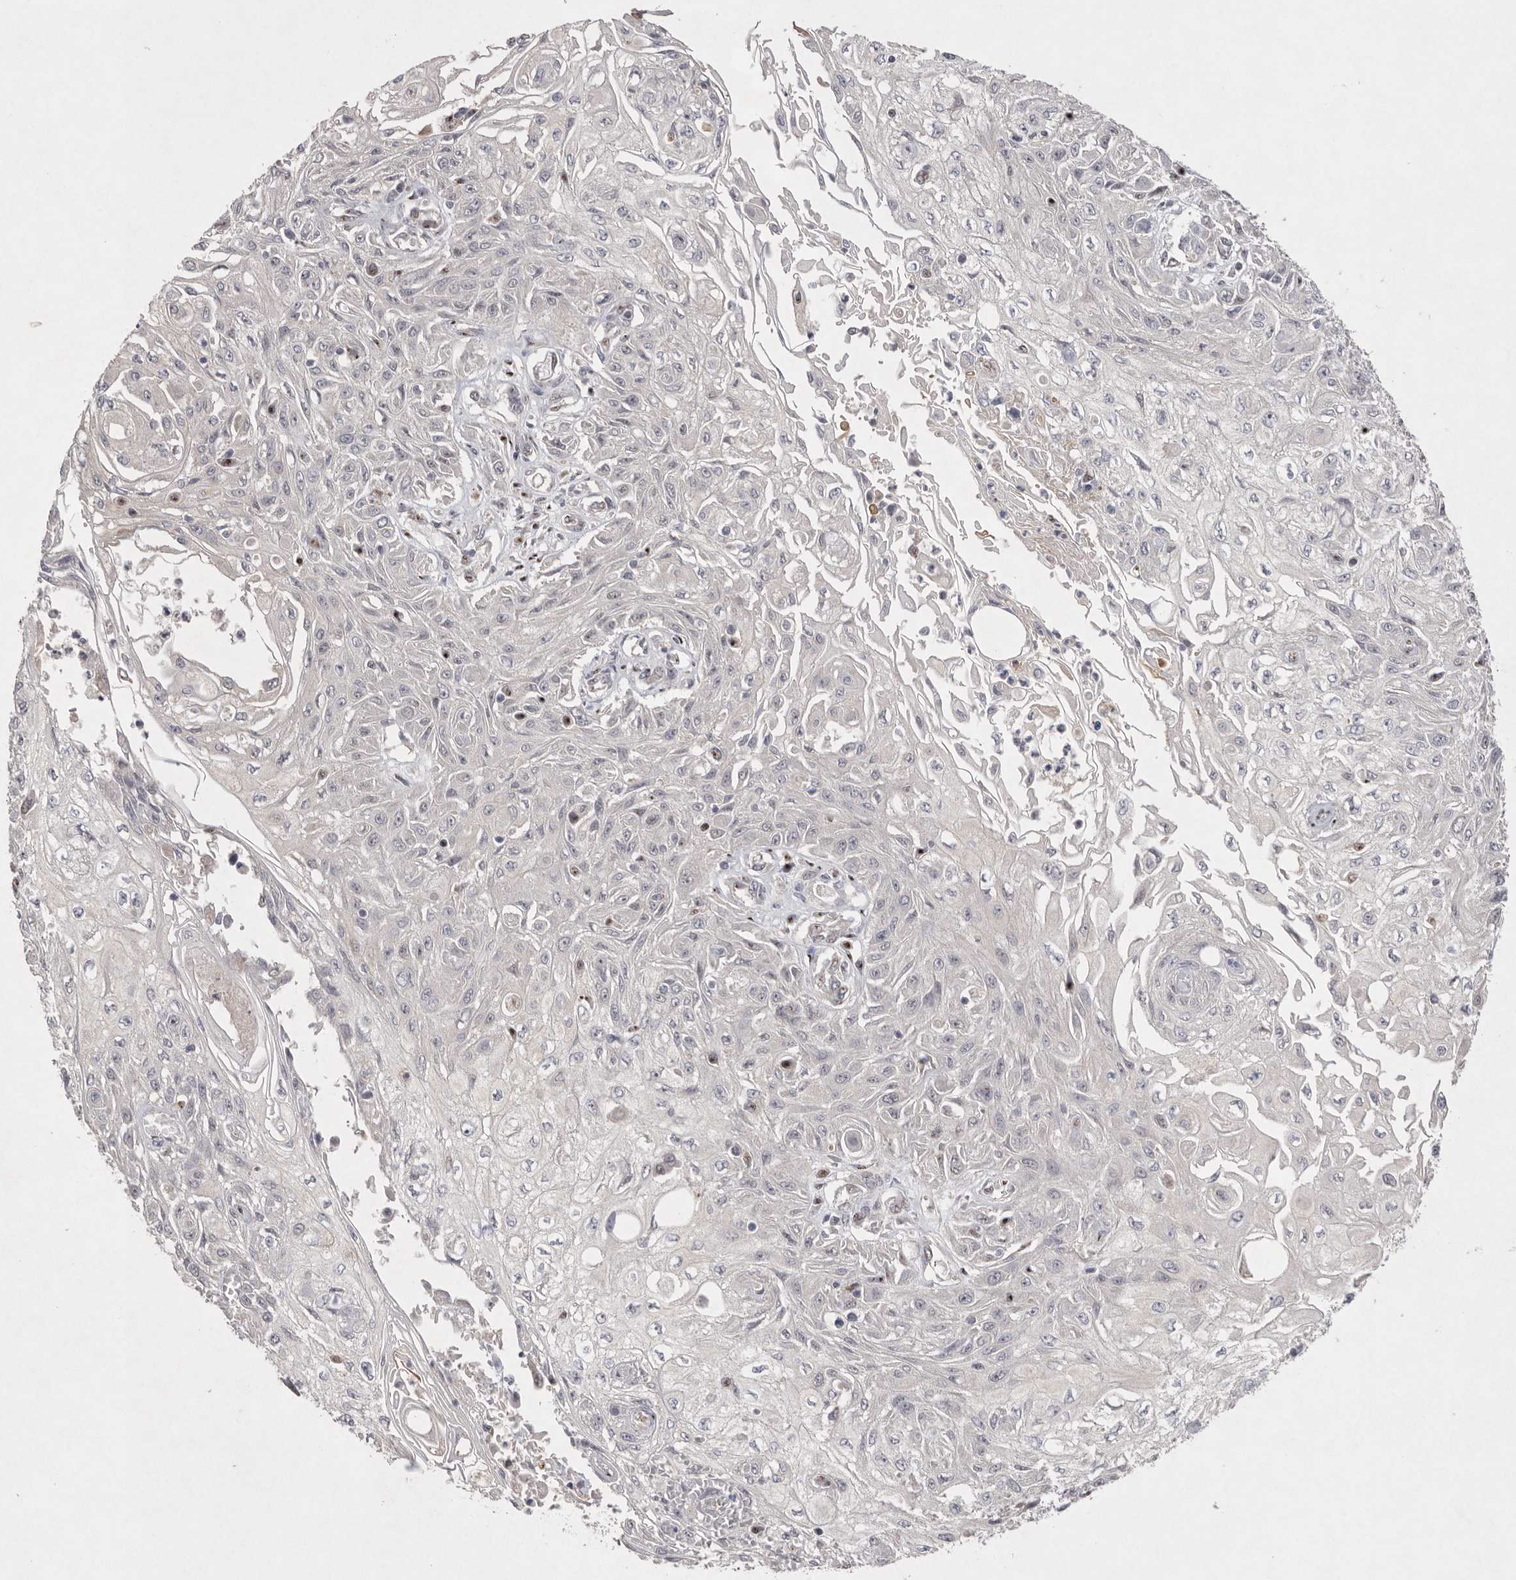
{"staining": {"intensity": "negative", "quantity": "none", "location": "none"}, "tissue": "skin cancer", "cell_type": "Tumor cells", "image_type": "cancer", "snomed": [{"axis": "morphology", "description": "Squamous cell carcinoma, NOS"}, {"axis": "morphology", "description": "Squamous cell carcinoma, metastatic, NOS"}, {"axis": "topography", "description": "Skin"}, {"axis": "topography", "description": "Lymph node"}], "caption": "Immunohistochemistry of skin cancer (metastatic squamous cell carcinoma) exhibits no positivity in tumor cells.", "gene": "HUS1", "patient": {"sex": "male", "age": 75}}